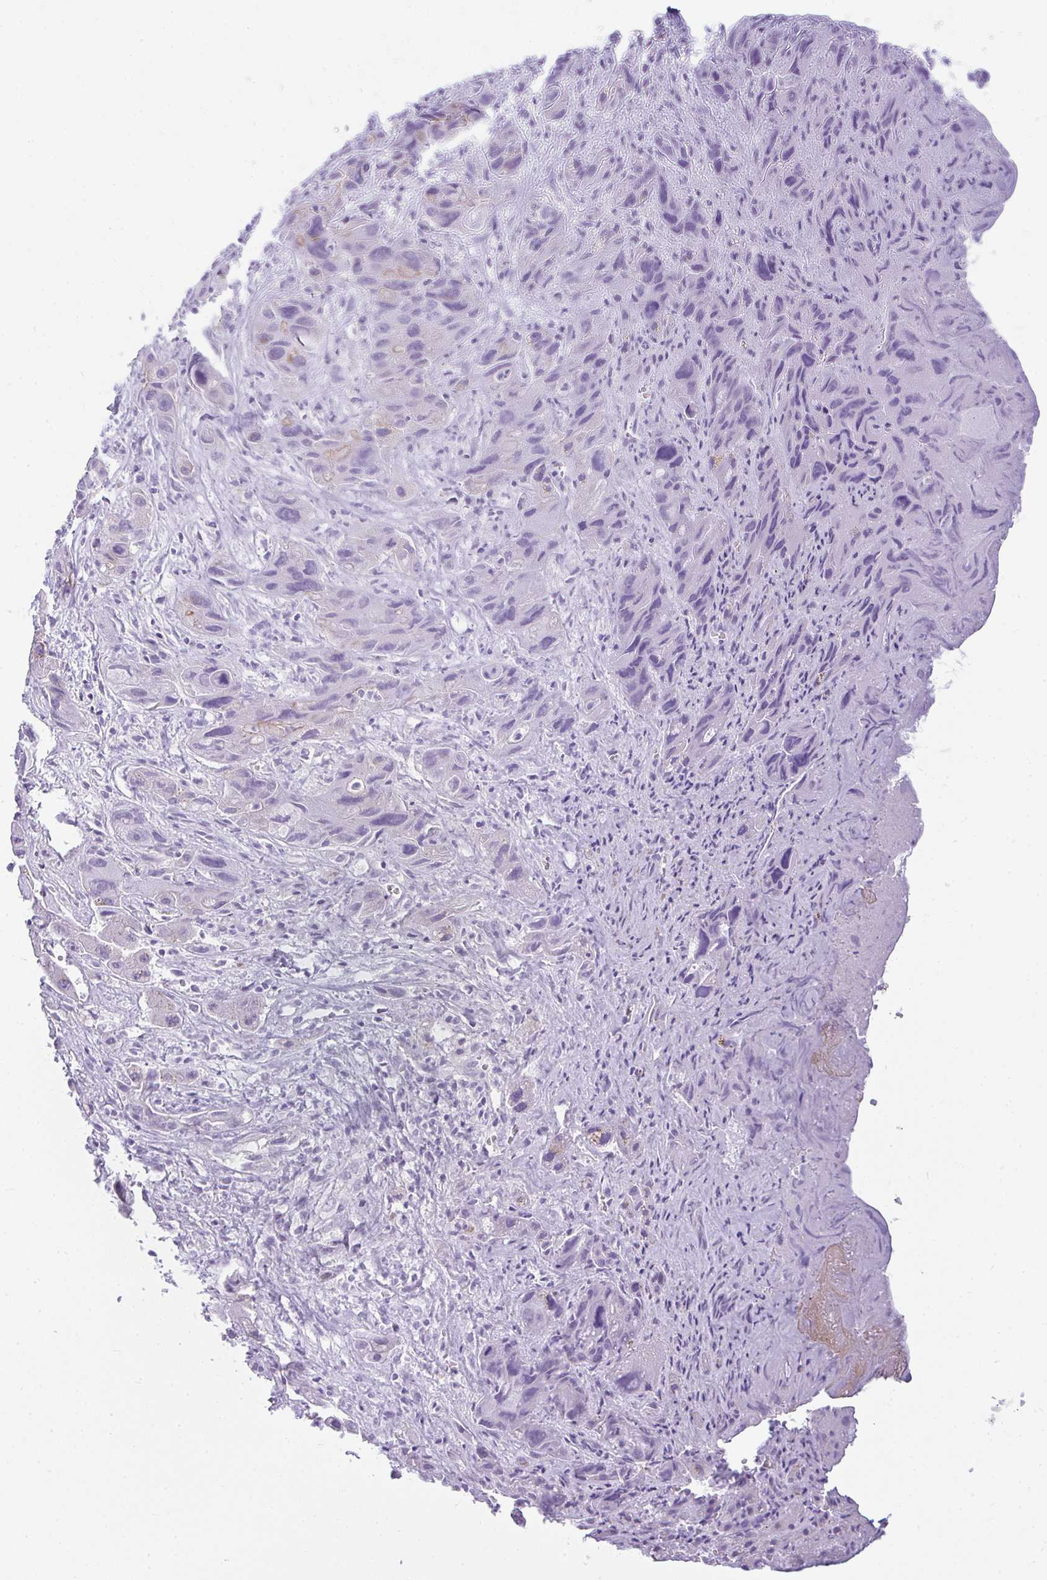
{"staining": {"intensity": "negative", "quantity": "none", "location": "none"}, "tissue": "liver cancer", "cell_type": "Tumor cells", "image_type": "cancer", "snomed": [{"axis": "morphology", "description": "Cholangiocarcinoma"}, {"axis": "topography", "description": "Liver"}], "caption": "IHC micrograph of neoplastic tissue: human cholangiocarcinoma (liver) stained with DAB exhibits no significant protein positivity in tumor cells. The staining was performed using DAB (3,3'-diaminobenzidine) to visualize the protein expression in brown, while the nuclei were stained in blue with hematoxylin (Magnification: 20x).", "gene": "RASL10A", "patient": {"sex": "male", "age": 67}}